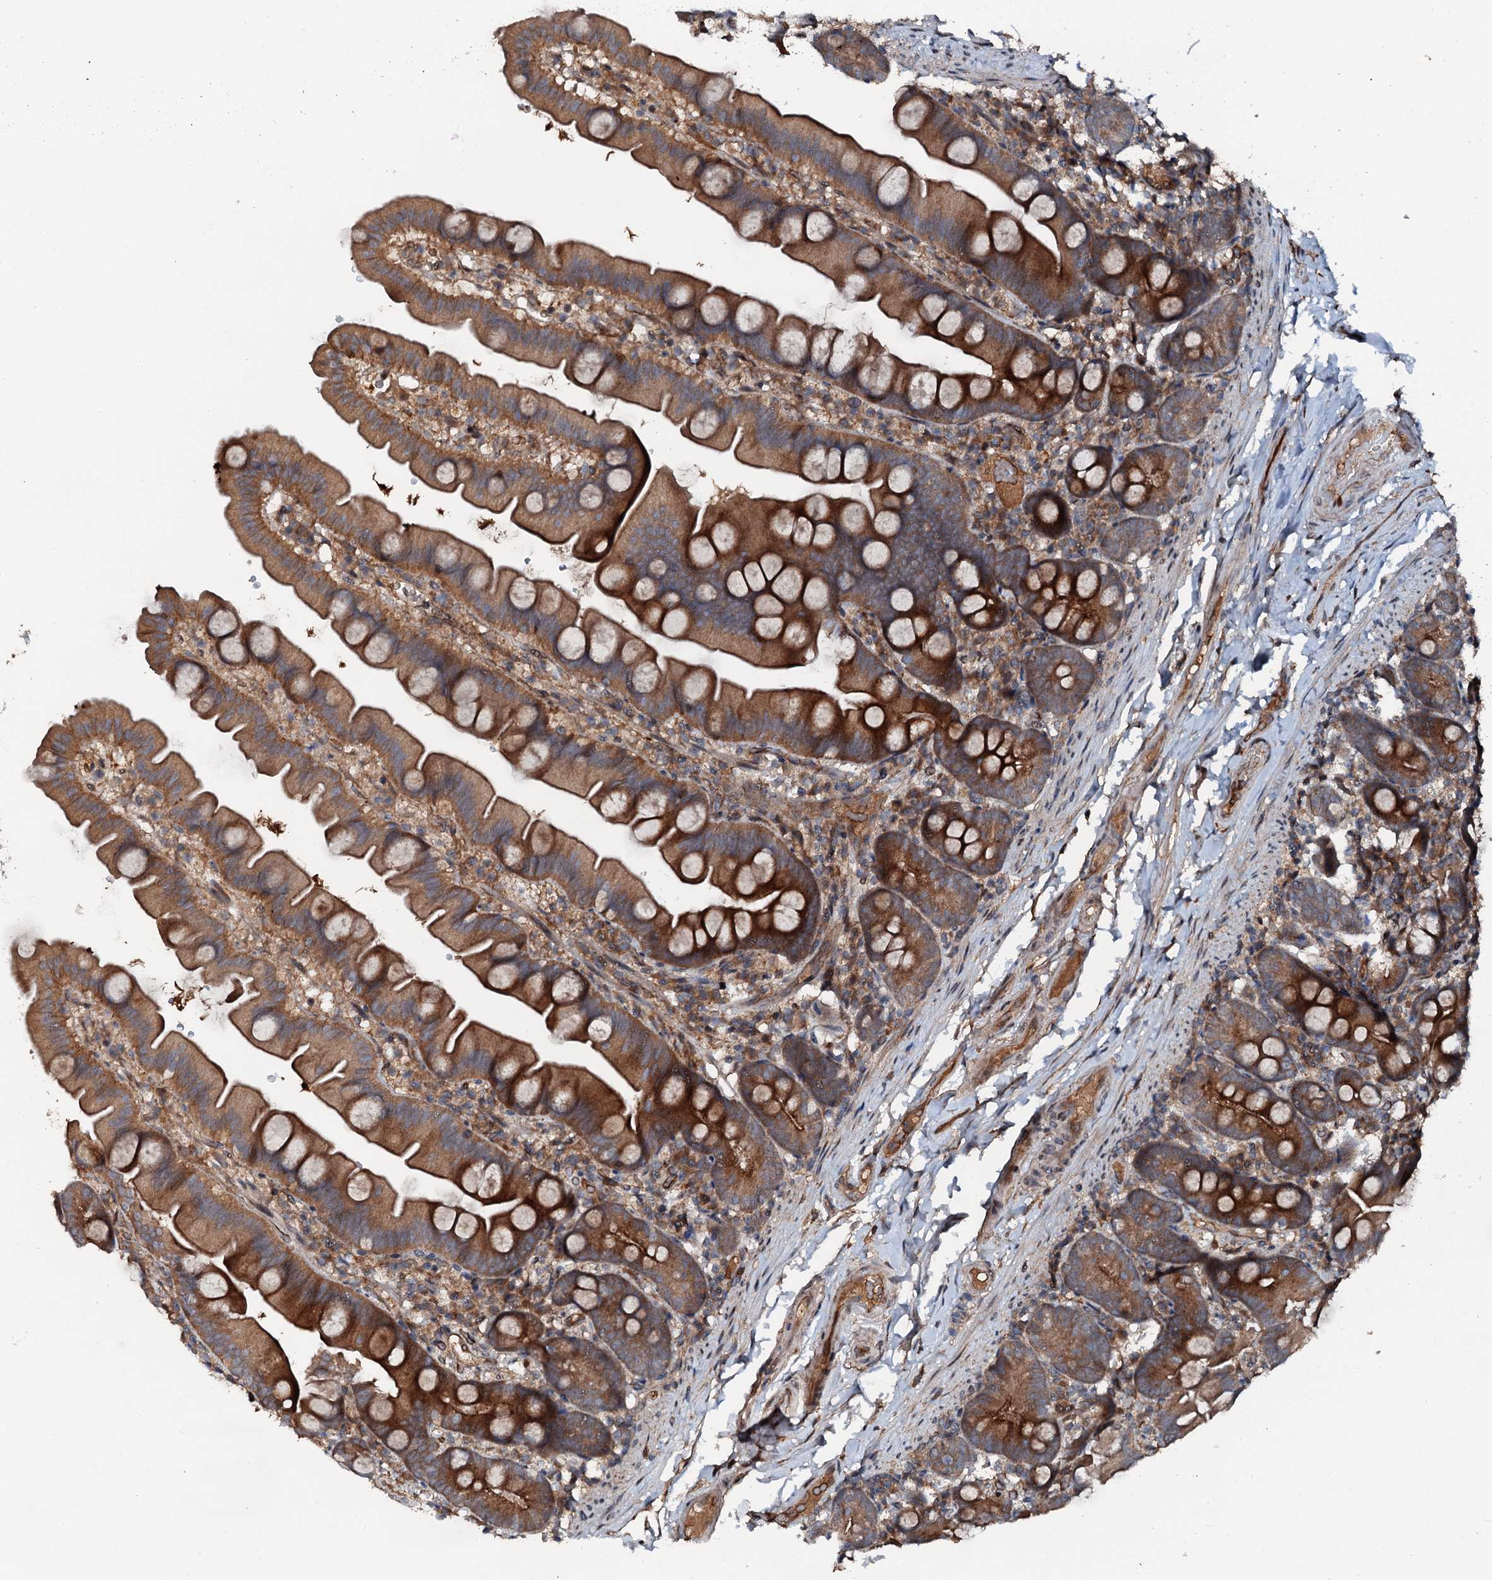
{"staining": {"intensity": "strong", "quantity": "25%-75%", "location": "cytoplasmic/membranous"}, "tissue": "small intestine", "cell_type": "Glandular cells", "image_type": "normal", "snomed": [{"axis": "morphology", "description": "Normal tissue, NOS"}, {"axis": "topography", "description": "Small intestine"}], "caption": "The image shows staining of normal small intestine, revealing strong cytoplasmic/membranous protein positivity (brown color) within glandular cells.", "gene": "FLYWCH1", "patient": {"sex": "female", "age": 68}}